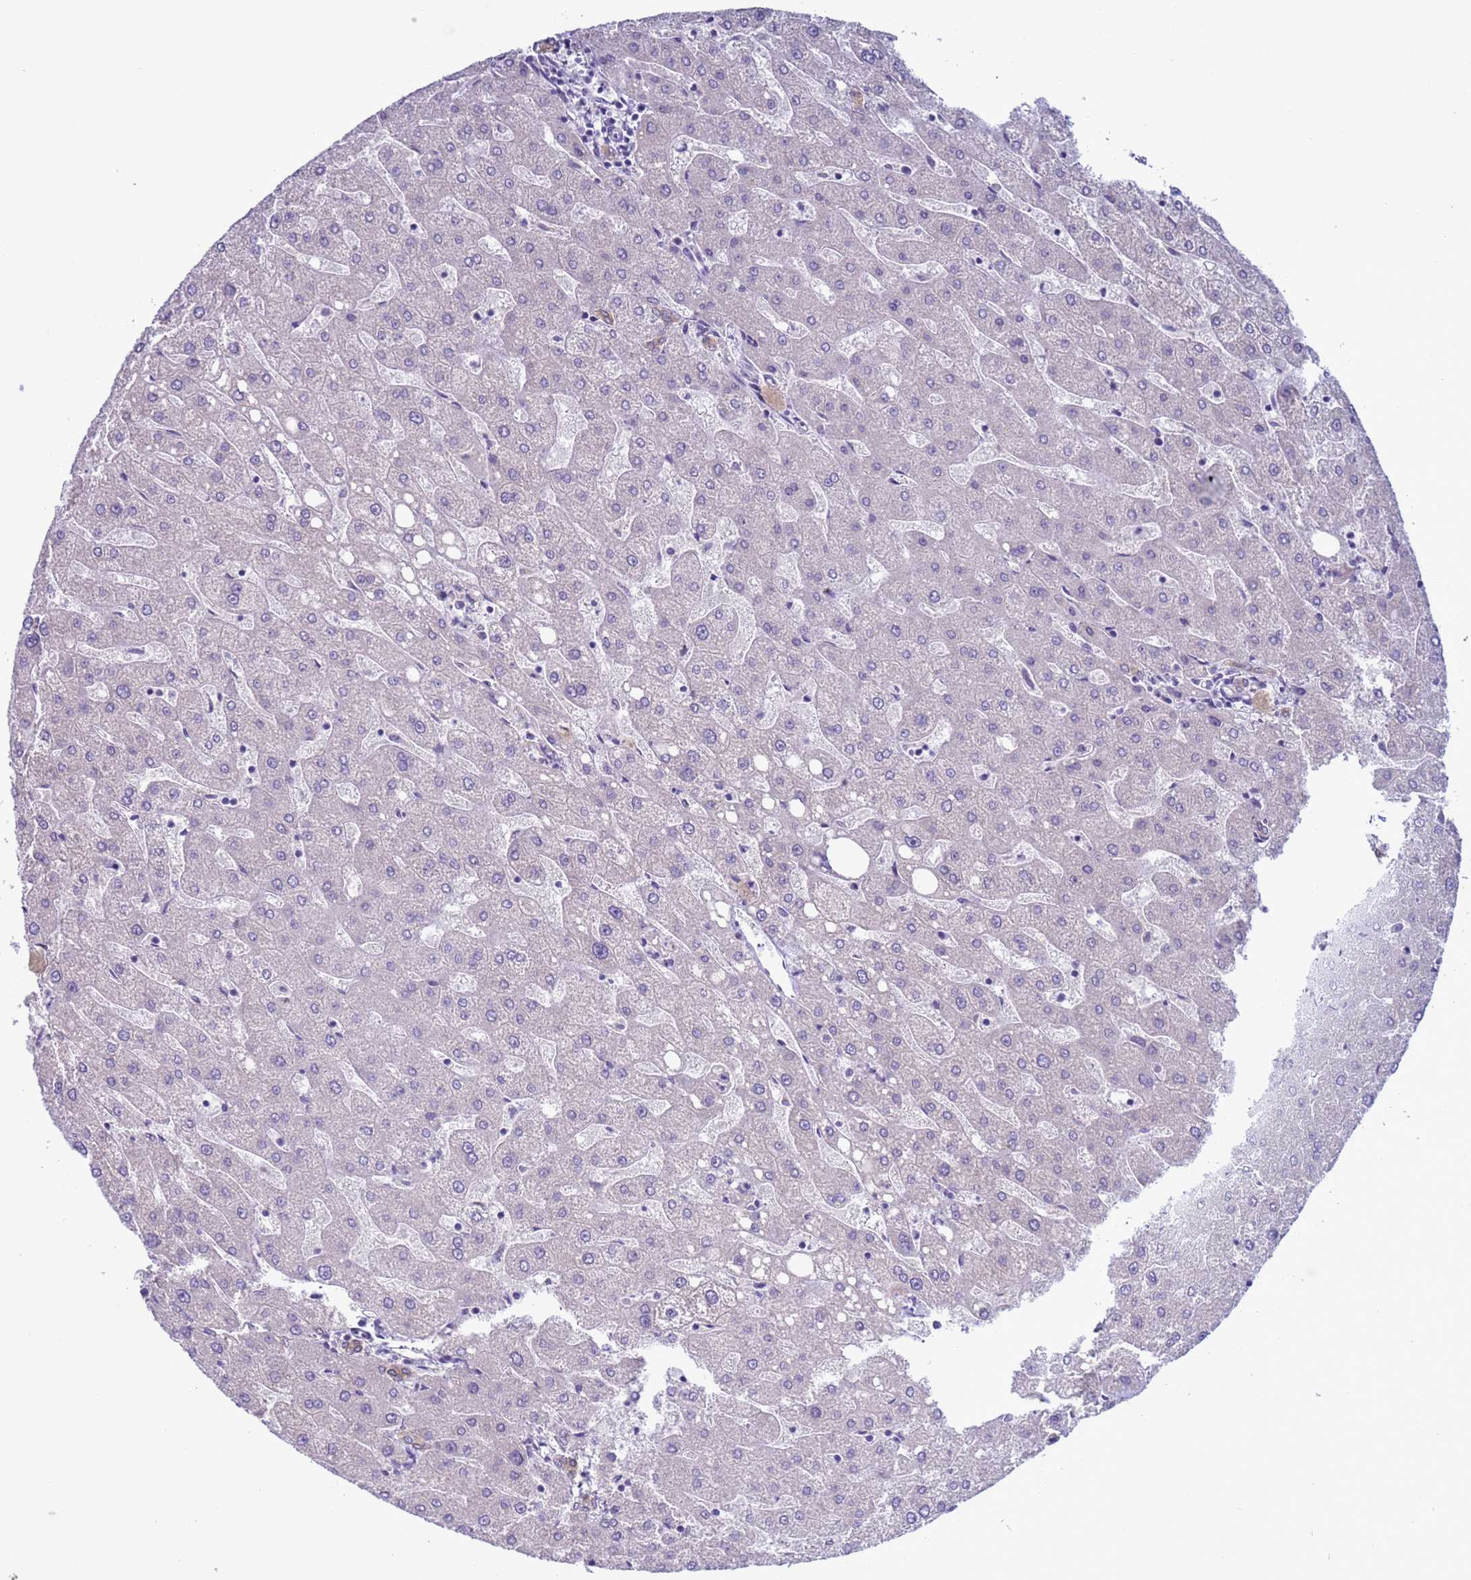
{"staining": {"intensity": "negative", "quantity": "none", "location": "none"}, "tissue": "liver", "cell_type": "Cholangiocytes", "image_type": "normal", "snomed": [{"axis": "morphology", "description": "Normal tissue, NOS"}, {"axis": "topography", "description": "Liver"}], "caption": "High power microscopy image of an immunohistochemistry photomicrograph of normal liver, revealing no significant expression in cholangiocytes.", "gene": "ABHD17B", "patient": {"sex": "male", "age": 67}}